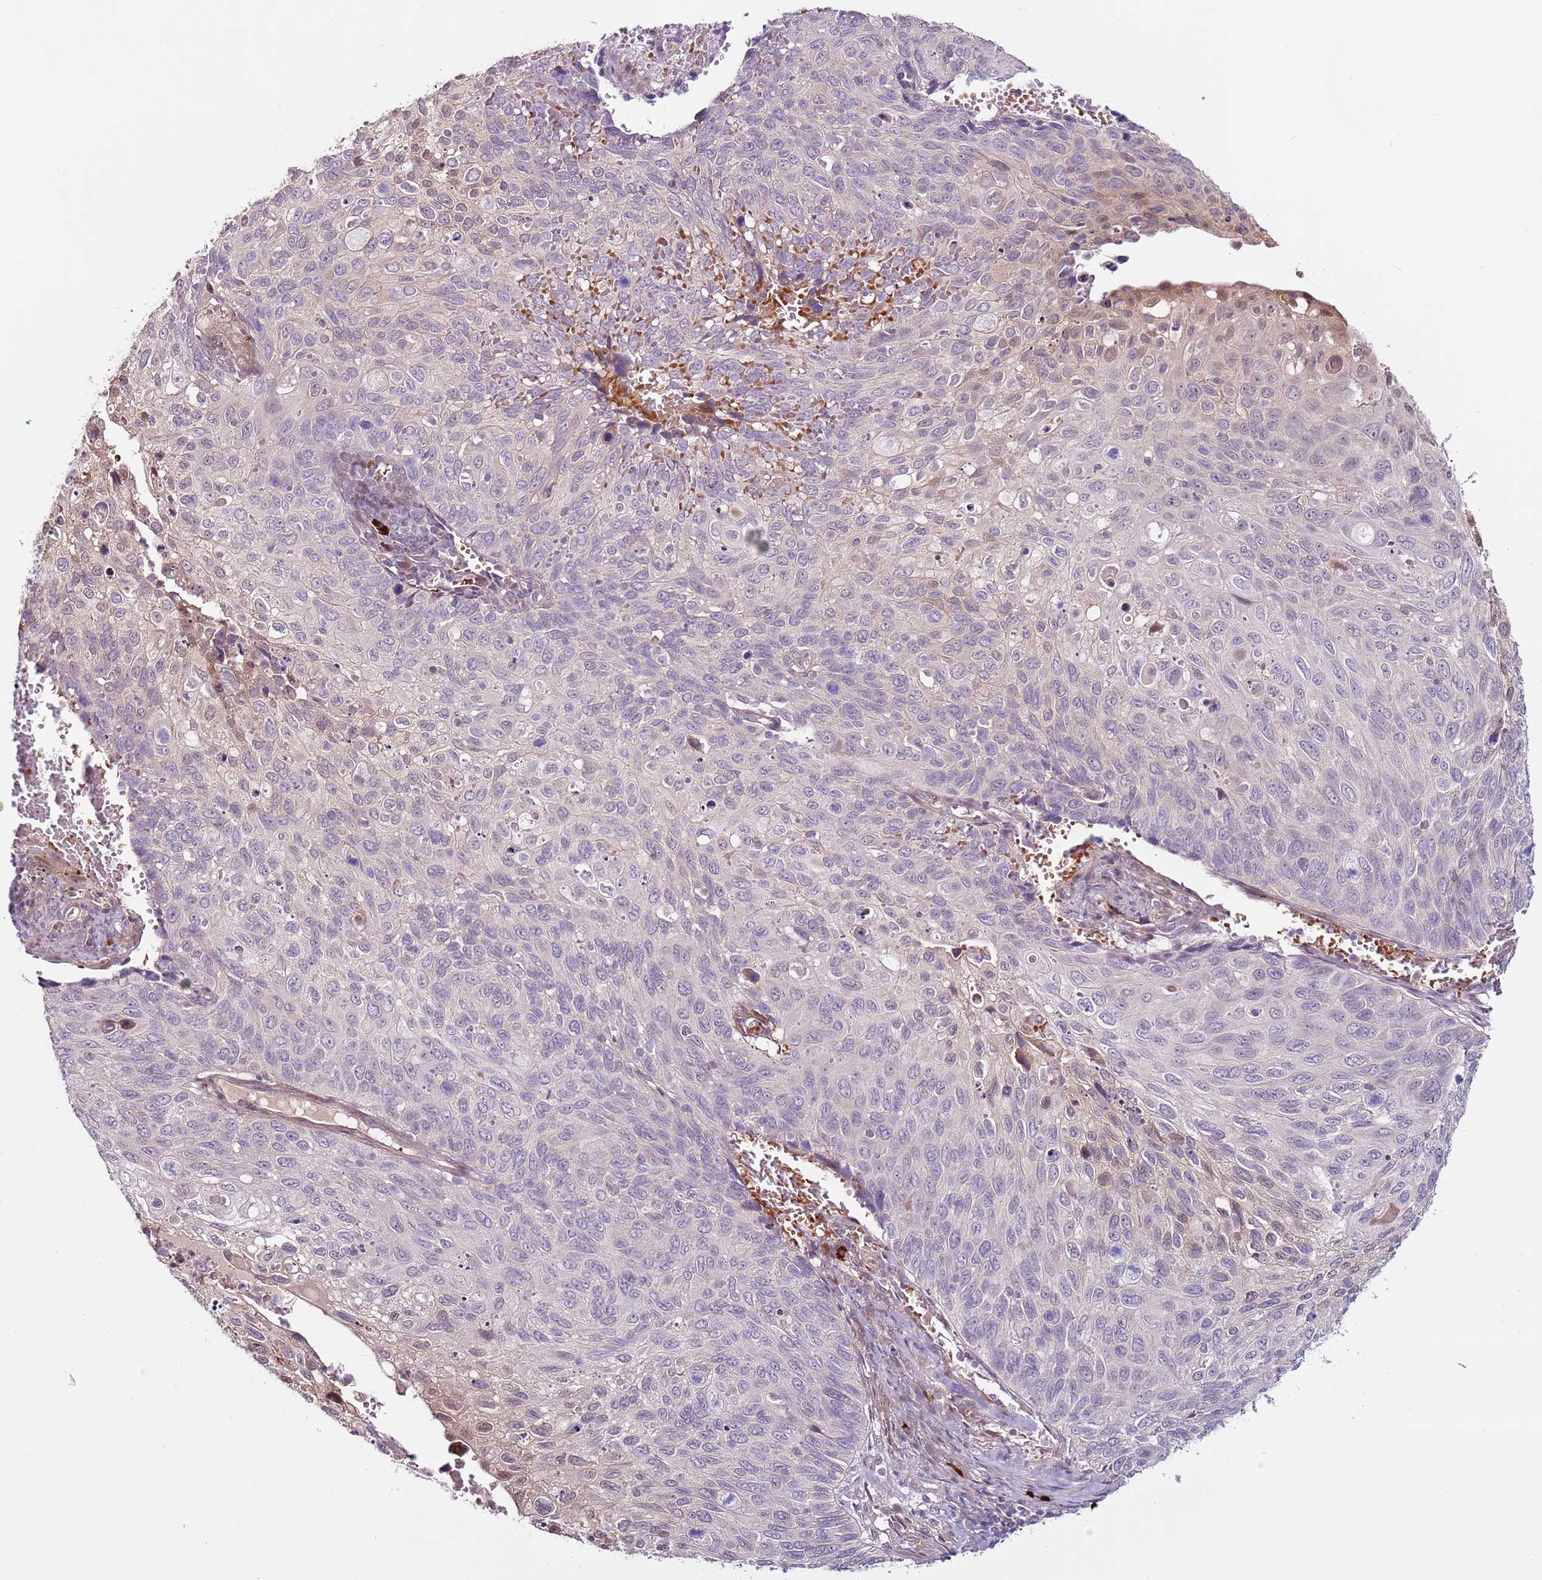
{"staining": {"intensity": "negative", "quantity": "none", "location": "none"}, "tissue": "cervical cancer", "cell_type": "Tumor cells", "image_type": "cancer", "snomed": [{"axis": "morphology", "description": "Squamous cell carcinoma, NOS"}, {"axis": "topography", "description": "Cervix"}], "caption": "Tumor cells are negative for brown protein staining in cervical cancer (squamous cell carcinoma).", "gene": "MTG2", "patient": {"sex": "female", "age": 70}}